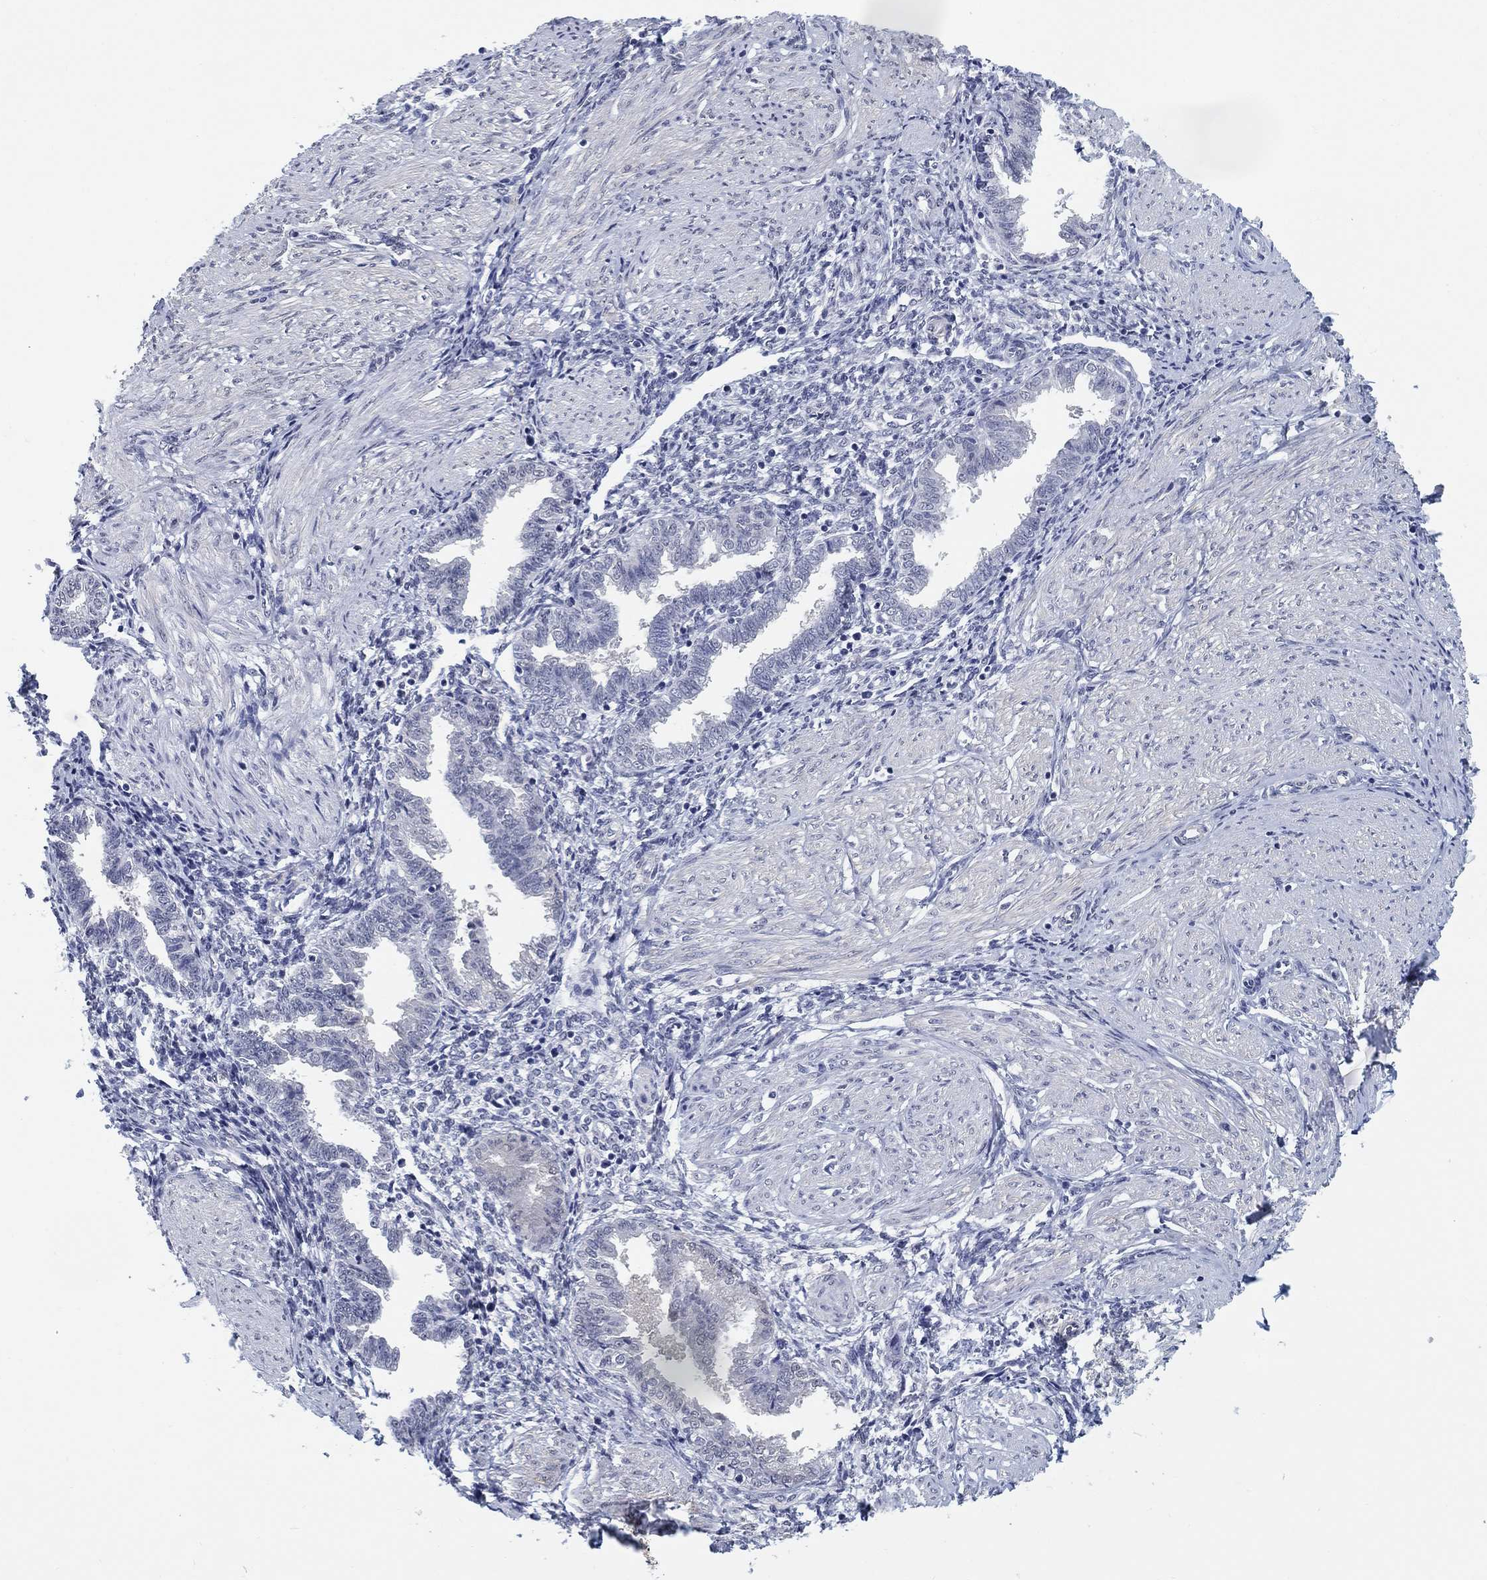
{"staining": {"intensity": "negative", "quantity": "none", "location": "none"}, "tissue": "endometrium", "cell_type": "Cells in endometrial stroma", "image_type": "normal", "snomed": [{"axis": "morphology", "description": "Normal tissue, NOS"}, {"axis": "topography", "description": "Endometrium"}], "caption": "High power microscopy histopathology image of an immunohistochemistry (IHC) photomicrograph of normal endometrium, revealing no significant expression in cells in endometrial stroma.", "gene": "OTUB2", "patient": {"sex": "female", "age": 37}}